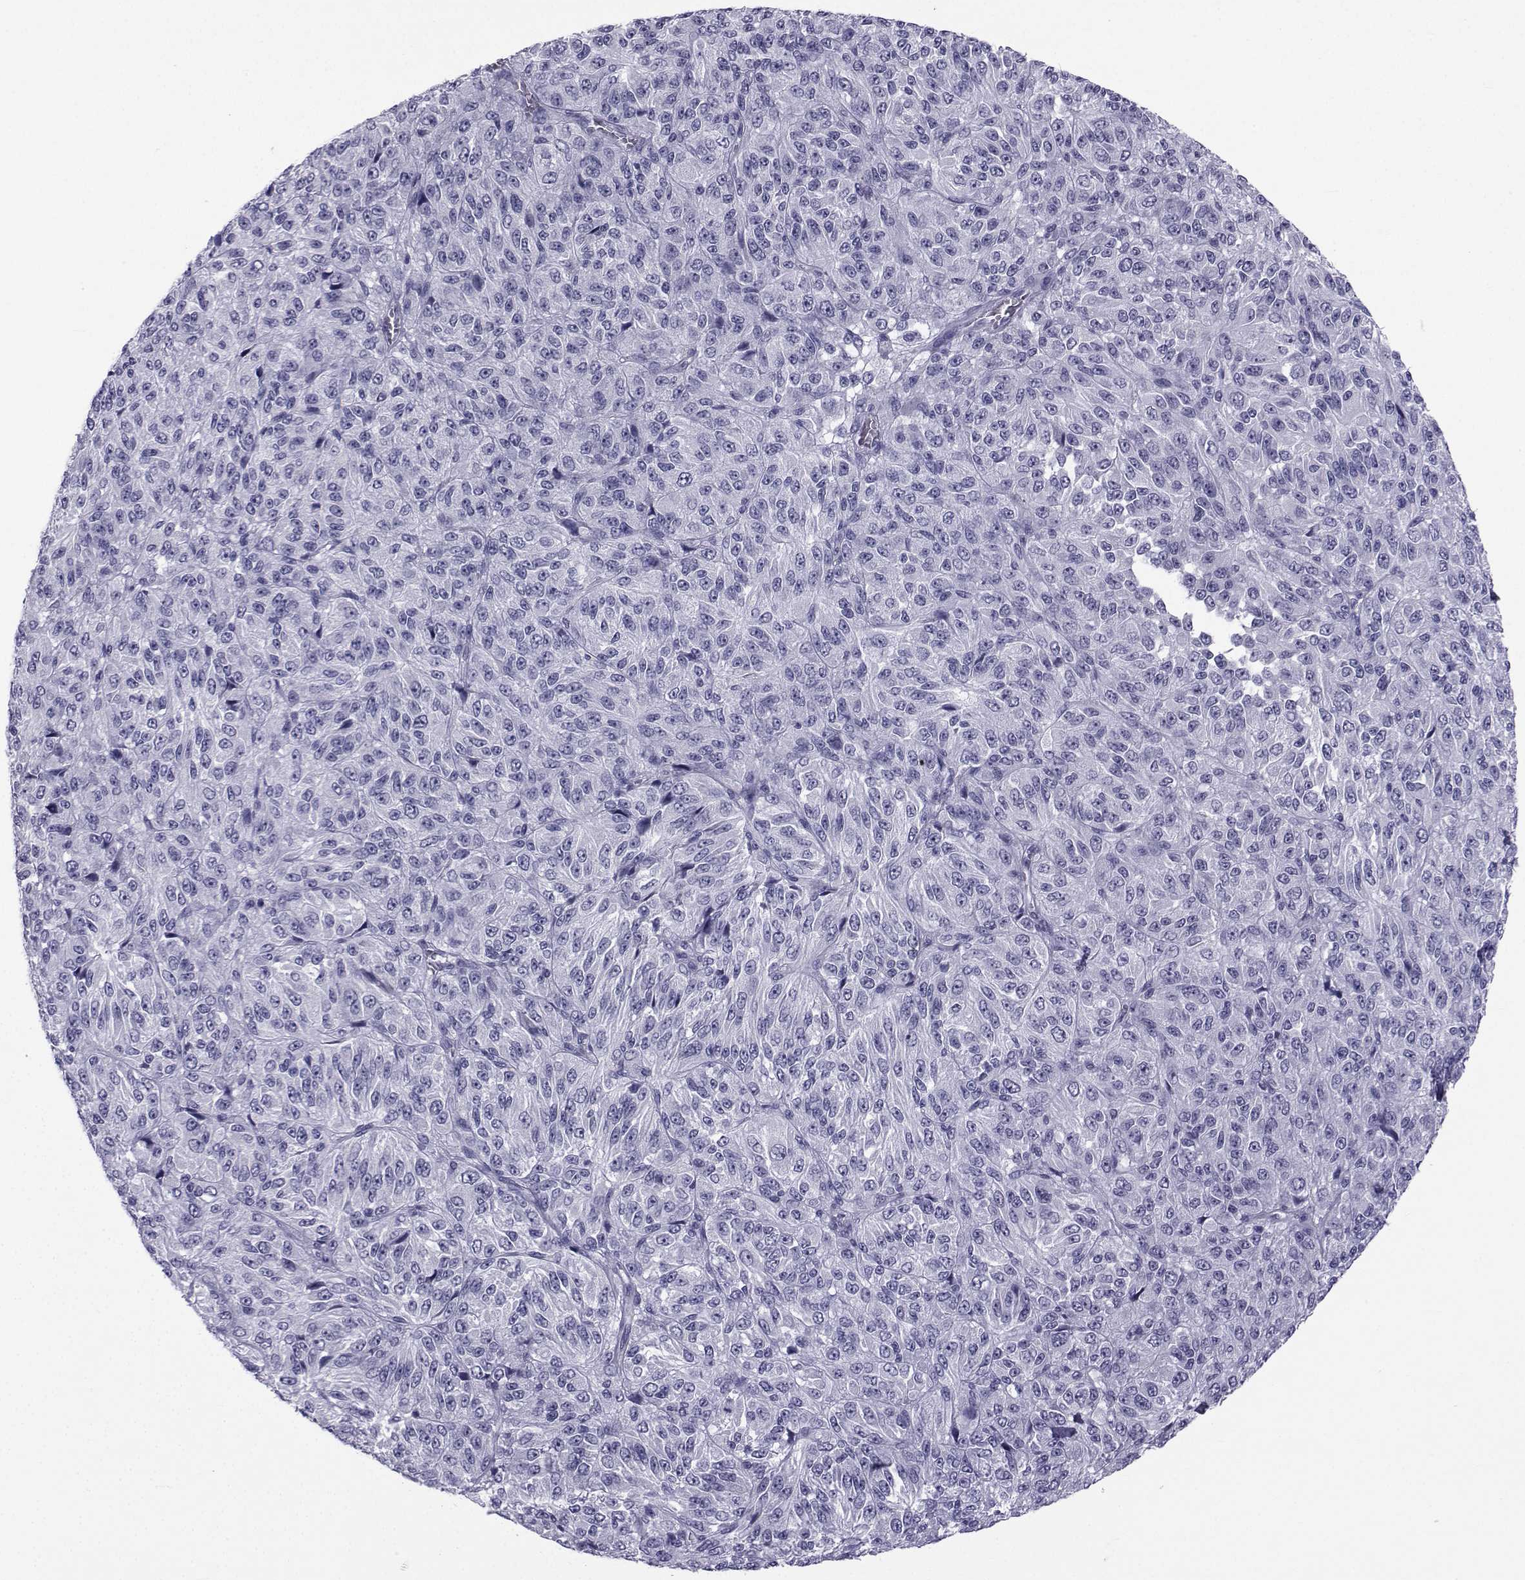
{"staining": {"intensity": "negative", "quantity": "none", "location": "none"}, "tissue": "melanoma", "cell_type": "Tumor cells", "image_type": "cancer", "snomed": [{"axis": "morphology", "description": "Malignant melanoma, Metastatic site"}, {"axis": "topography", "description": "Brain"}], "caption": "Immunohistochemical staining of human malignant melanoma (metastatic site) exhibits no significant expression in tumor cells. The staining was performed using DAB to visualize the protein expression in brown, while the nuclei were stained in blue with hematoxylin (Magnification: 20x).", "gene": "SPANXD", "patient": {"sex": "female", "age": 56}}